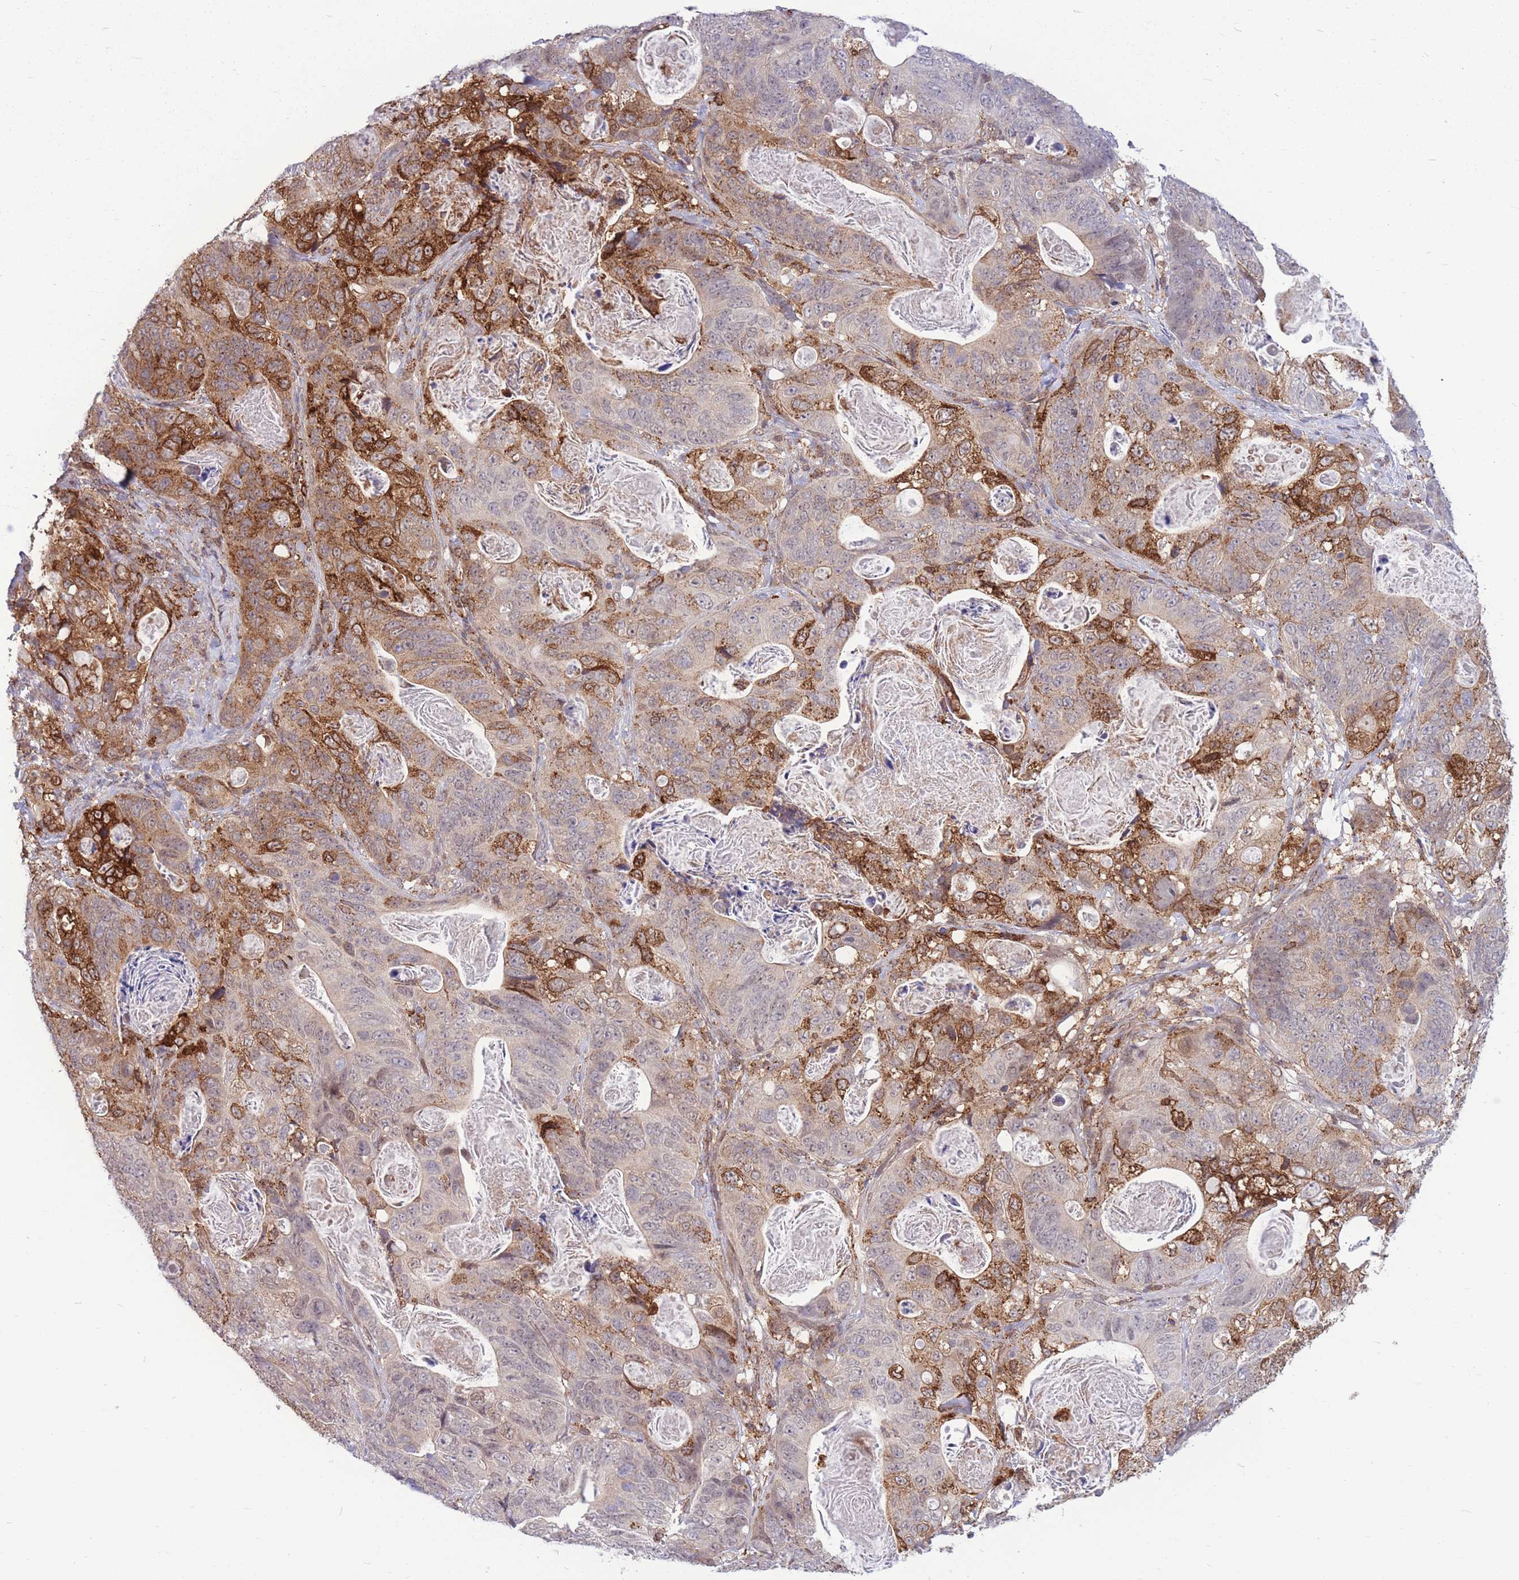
{"staining": {"intensity": "strong", "quantity": "25%-75%", "location": "cytoplasmic/membranous"}, "tissue": "stomach cancer", "cell_type": "Tumor cells", "image_type": "cancer", "snomed": [{"axis": "morphology", "description": "Normal tissue, NOS"}, {"axis": "morphology", "description": "Adenocarcinoma, NOS"}, {"axis": "topography", "description": "Stomach"}], "caption": "Tumor cells display strong cytoplasmic/membranous positivity in about 25%-75% of cells in stomach cancer.", "gene": "TCF20", "patient": {"sex": "female", "age": 89}}